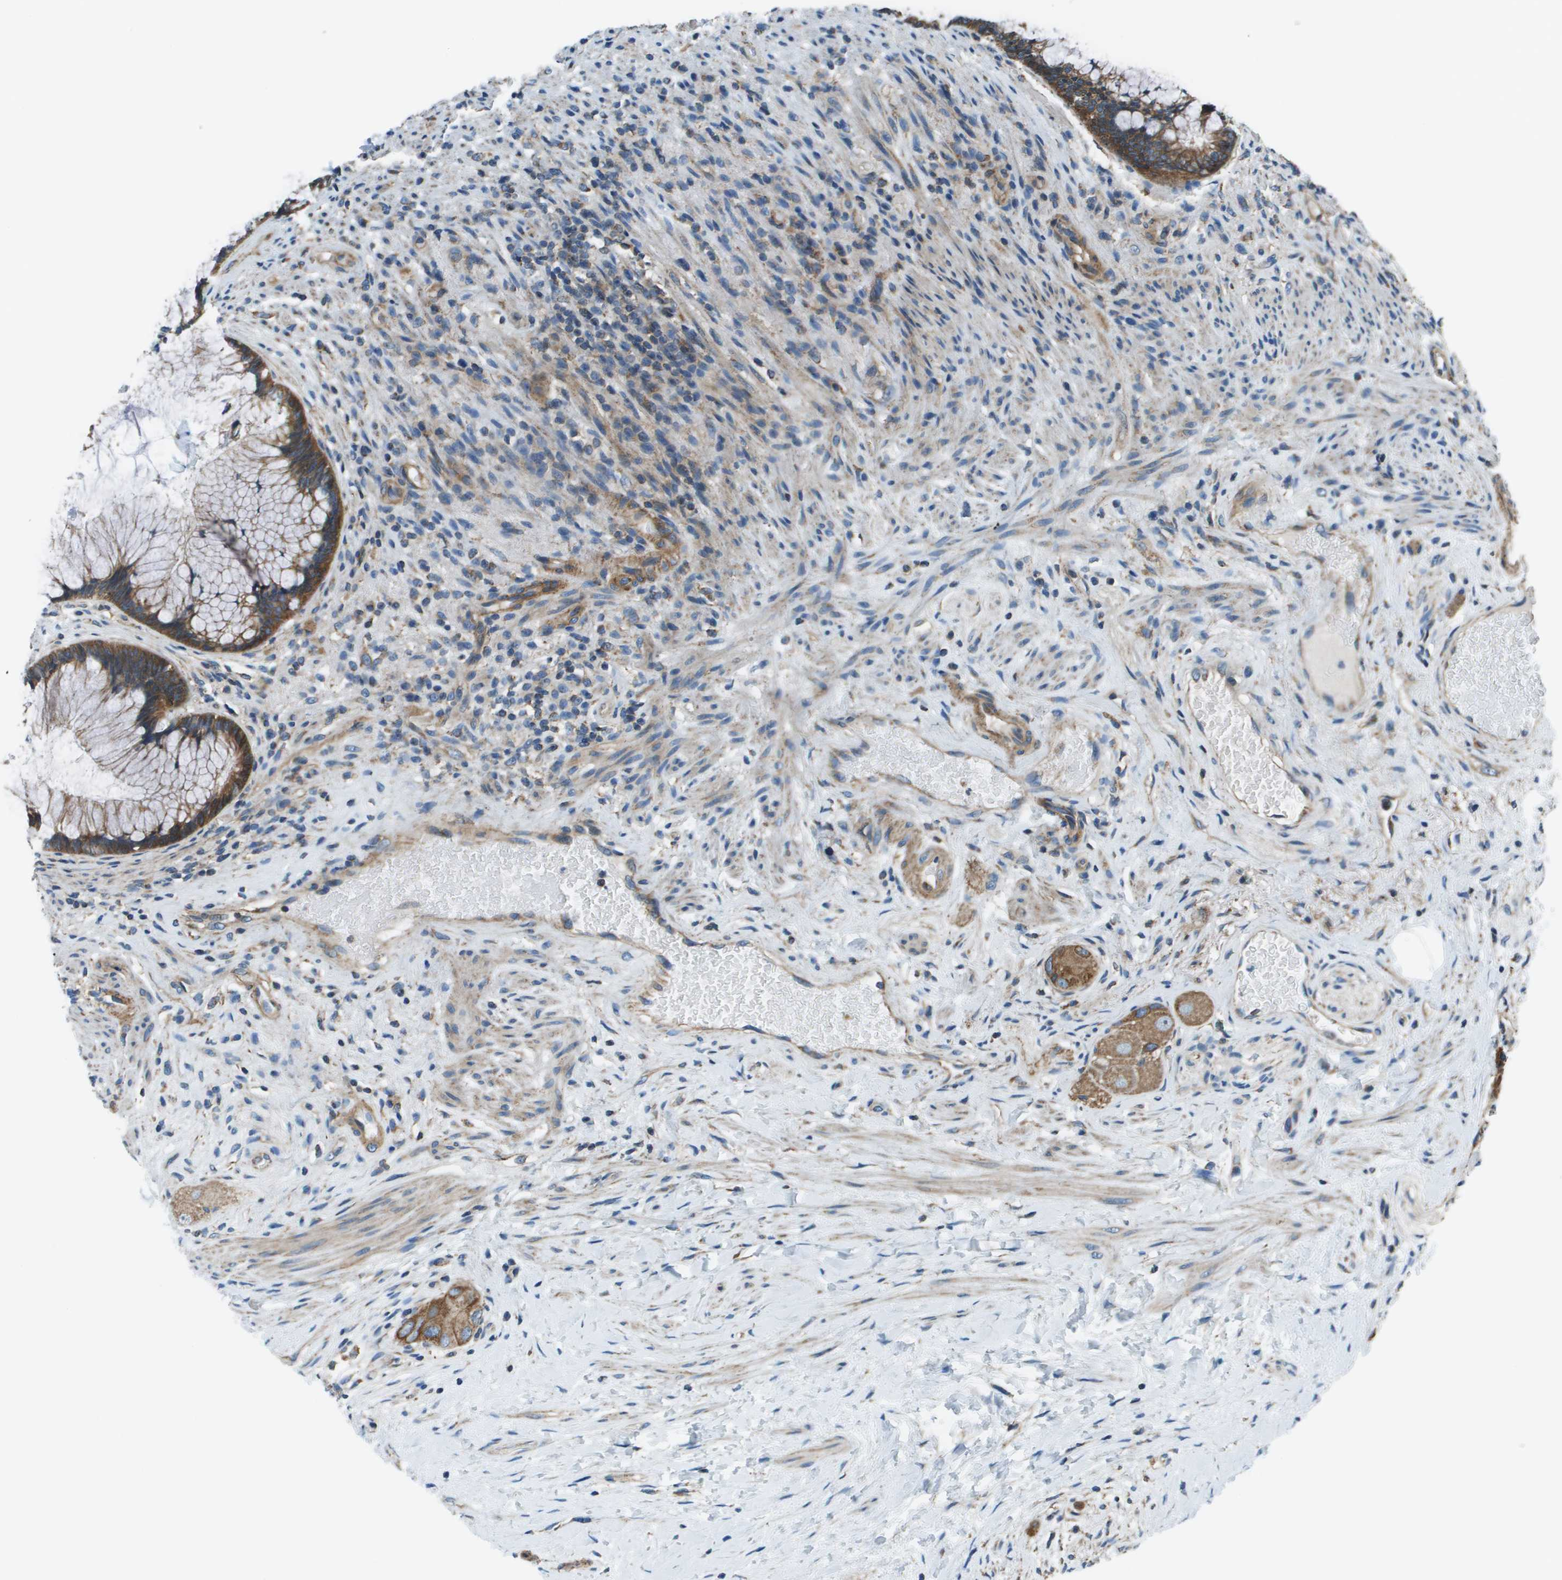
{"staining": {"intensity": "moderate", "quantity": ">75%", "location": "cytoplasmic/membranous"}, "tissue": "colorectal cancer", "cell_type": "Tumor cells", "image_type": "cancer", "snomed": [{"axis": "morphology", "description": "Adenocarcinoma, NOS"}, {"axis": "topography", "description": "Rectum"}], "caption": "Tumor cells display moderate cytoplasmic/membranous staining in about >75% of cells in colorectal adenocarcinoma.", "gene": "TMEM51", "patient": {"sex": "male", "age": 51}}